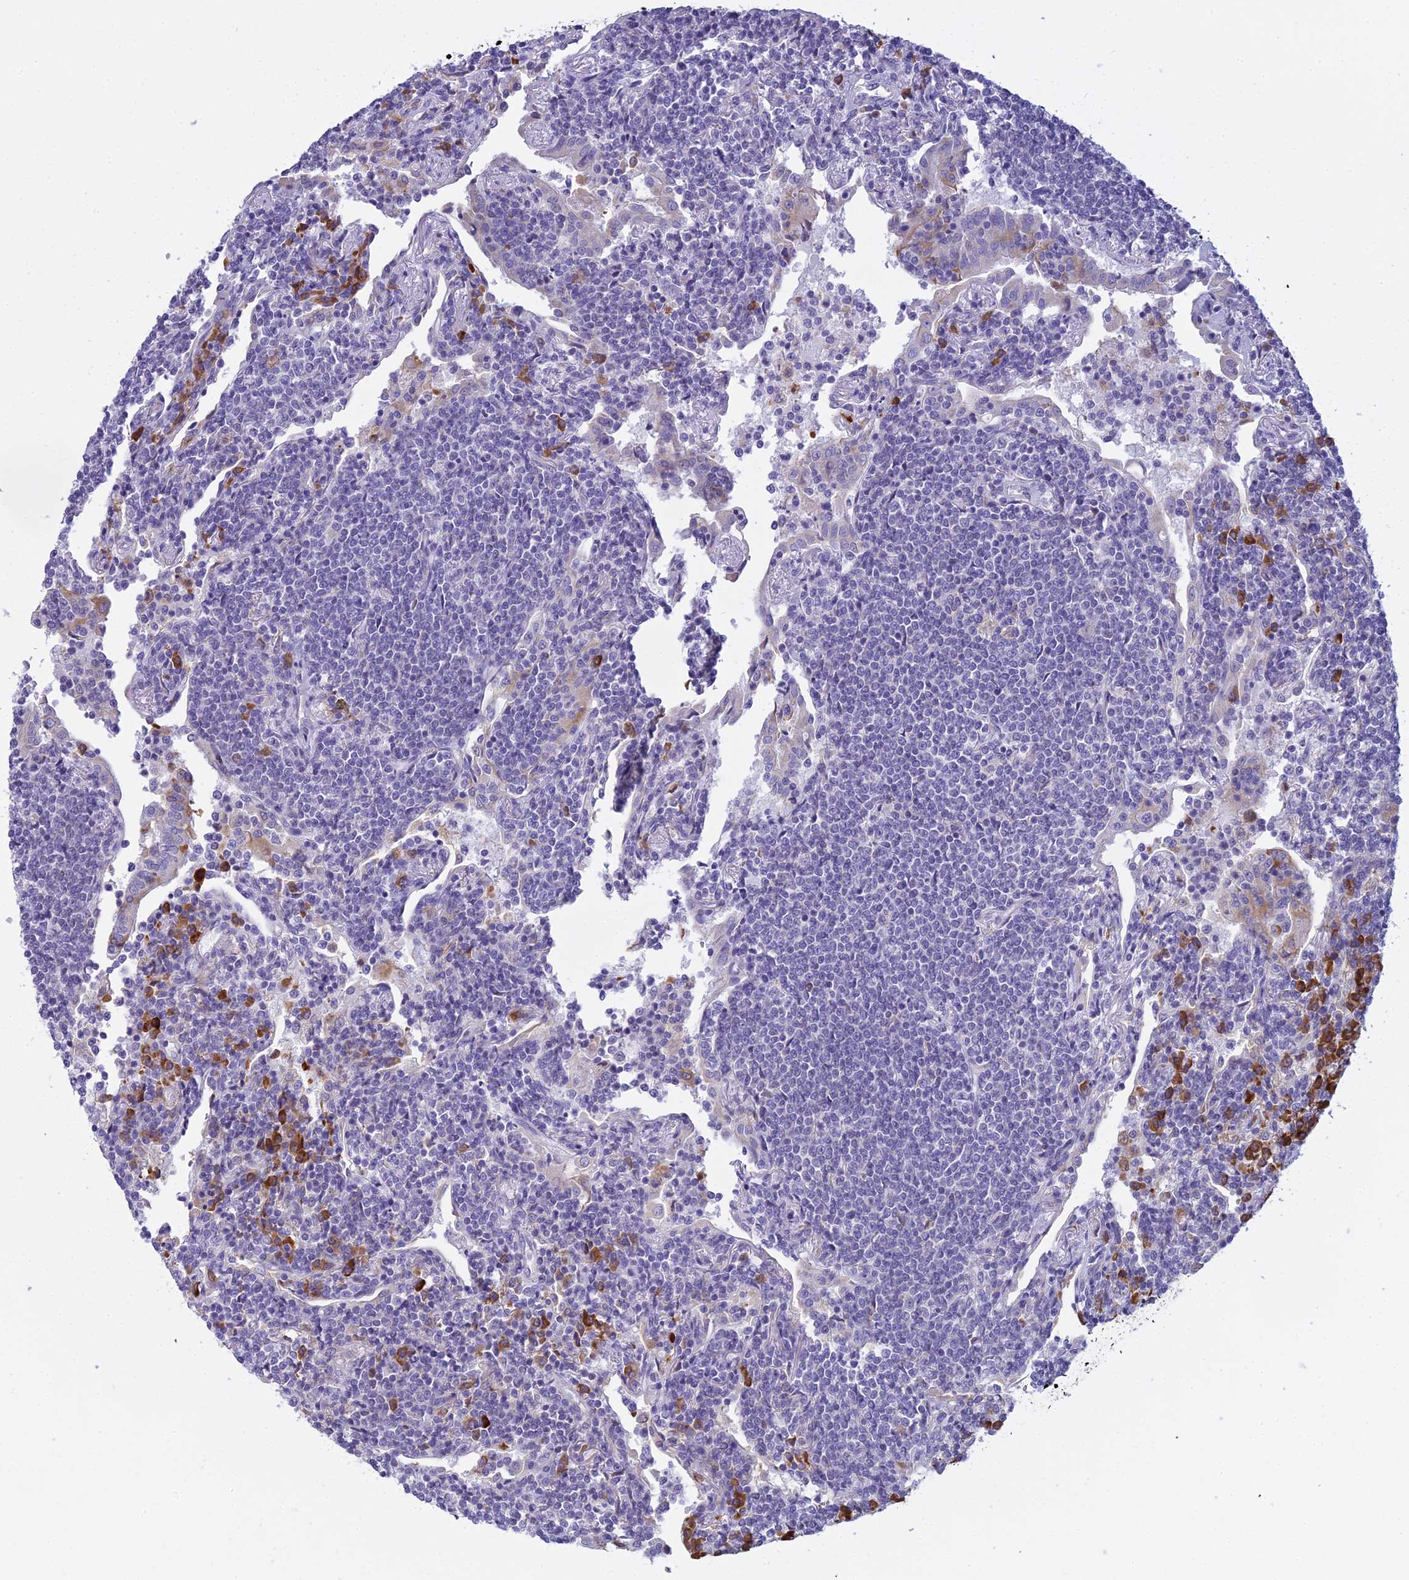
{"staining": {"intensity": "negative", "quantity": "none", "location": "none"}, "tissue": "lymphoma", "cell_type": "Tumor cells", "image_type": "cancer", "snomed": [{"axis": "morphology", "description": "Malignant lymphoma, non-Hodgkin's type, Low grade"}, {"axis": "topography", "description": "Lung"}], "caption": "Protein analysis of lymphoma shows no significant staining in tumor cells. The staining is performed using DAB brown chromogen with nuclei counter-stained in using hematoxylin.", "gene": "HM13", "patient": {"sex": "female", "age": 71}}